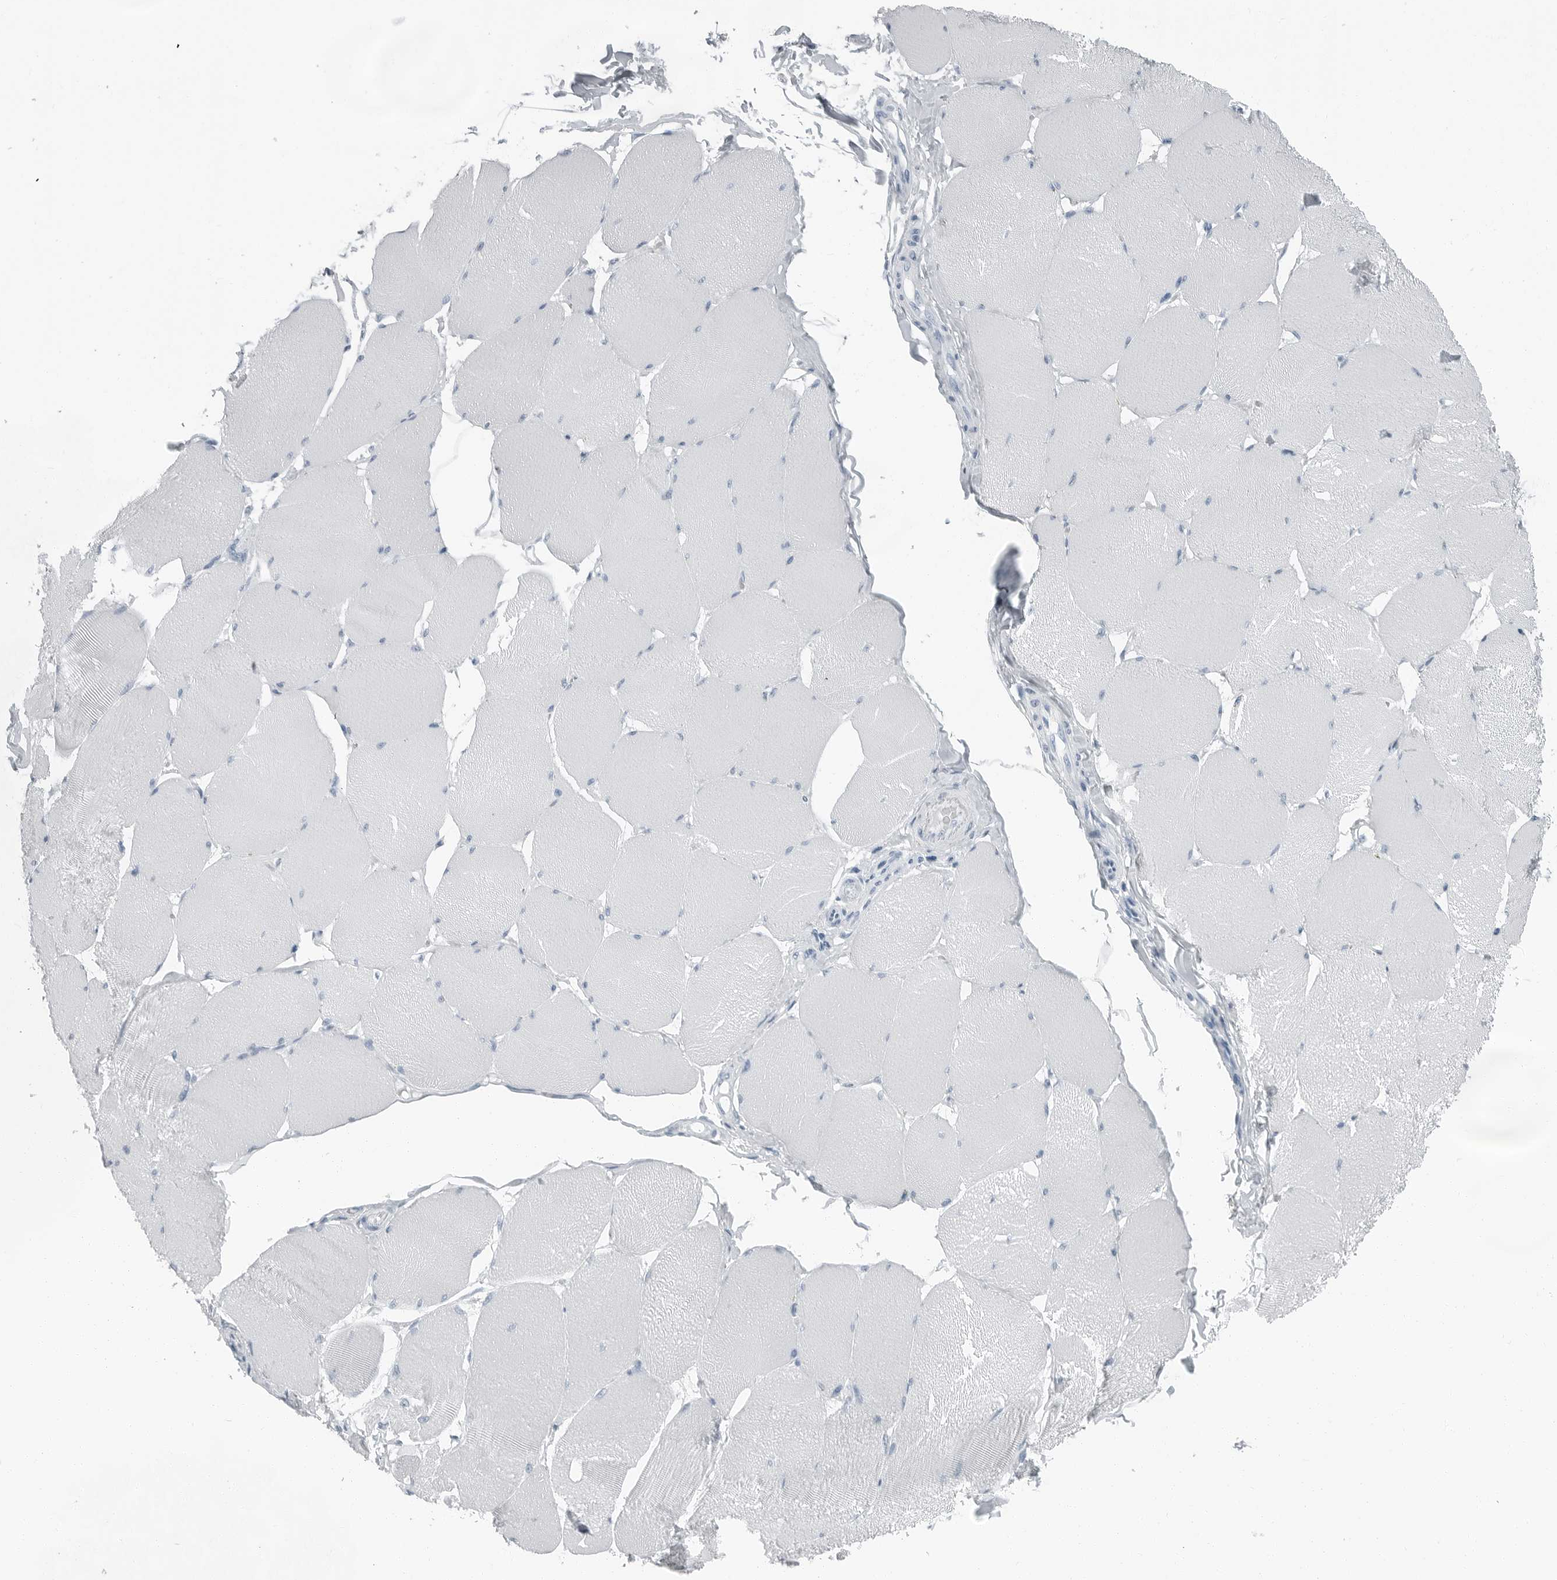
{"staining": {"intensity": "negative", "quantity": "none", "location": "none"}, "tissue": "skeletal muscle", "cell_type": "Myocytes", "image_type": "normal", "snomed": [{"axis": "morphology", "description": "Normal tissue, NOS"}, {"axis": "topography", "description": "Skin"}, {"axis": "topography", "description": "Skeletal muscle"}], "caption": "This is an immunohistochemistry micrograph of benign human skeletal muscle. There is no staining in myocytes.", "gene": "FABP6", "patient": {"sex": "male", "age": 83}}